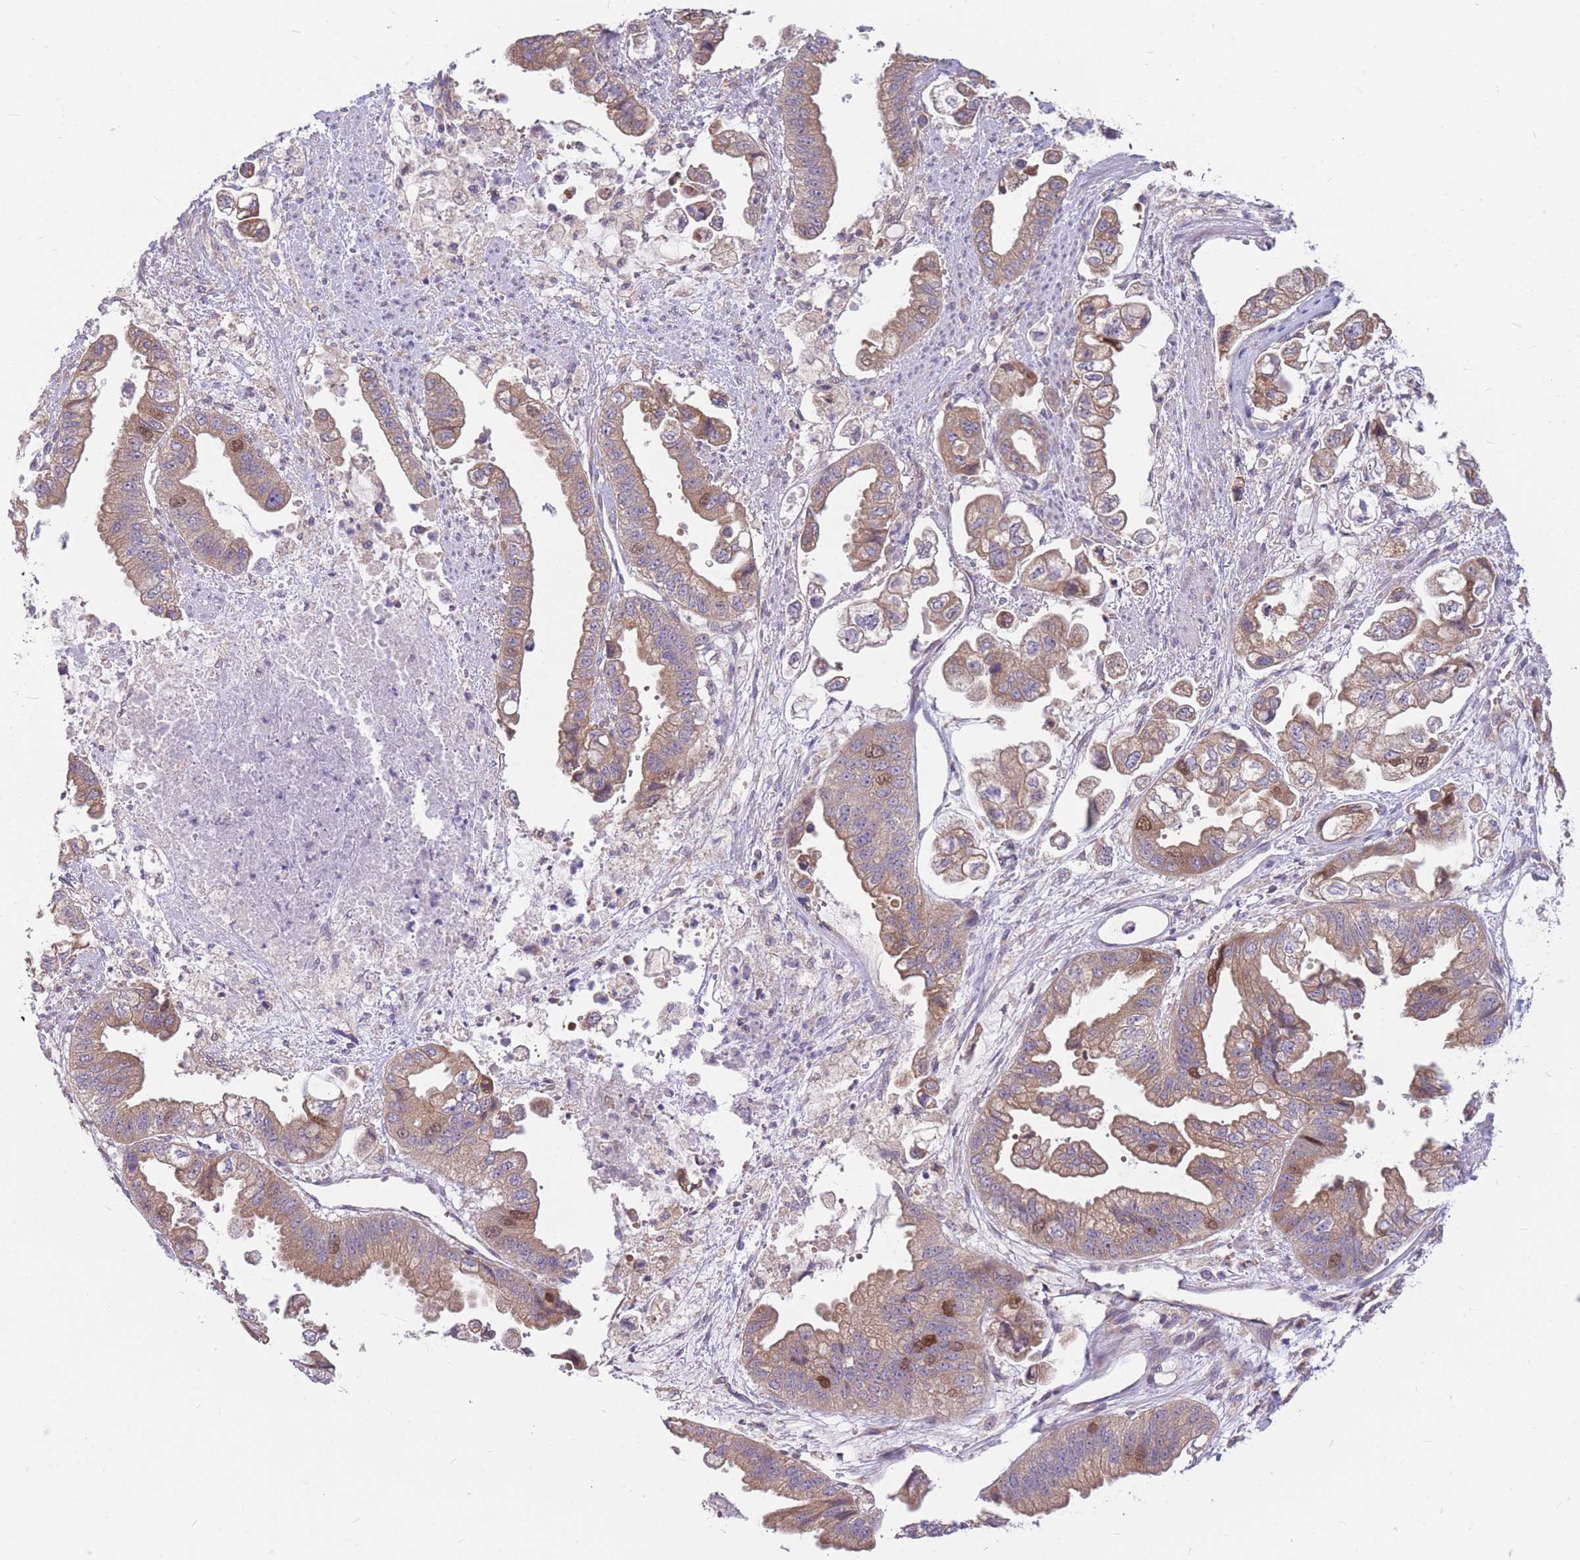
{"staining": {"intensity": "moderate", "quantity": ">75%", "location": "cytoplasmic/membranous,nuclear"}, "tissue": "stomach cancer", "cell_type": "Tumor cells", "image_type": "cancer", "snomed": [{"axis": "morphology", "description": "Adenocarcinoma, NOS"}, {"axis": "topography", "description": "Stomach"}], "caption": "Immunohistochemical staining of adenocarcinoma (stomach) demonstrates moderate cytoplasmic/membranous and nuclear protein expression in approximately >75% of tumor cells. The staining is performed using DAB brown chromogen to label protein expression. The nuclei are counter-stained blue using hematoxylin.", "gene": "GMNN", "patient": {"sex": "male", "age": 62}}